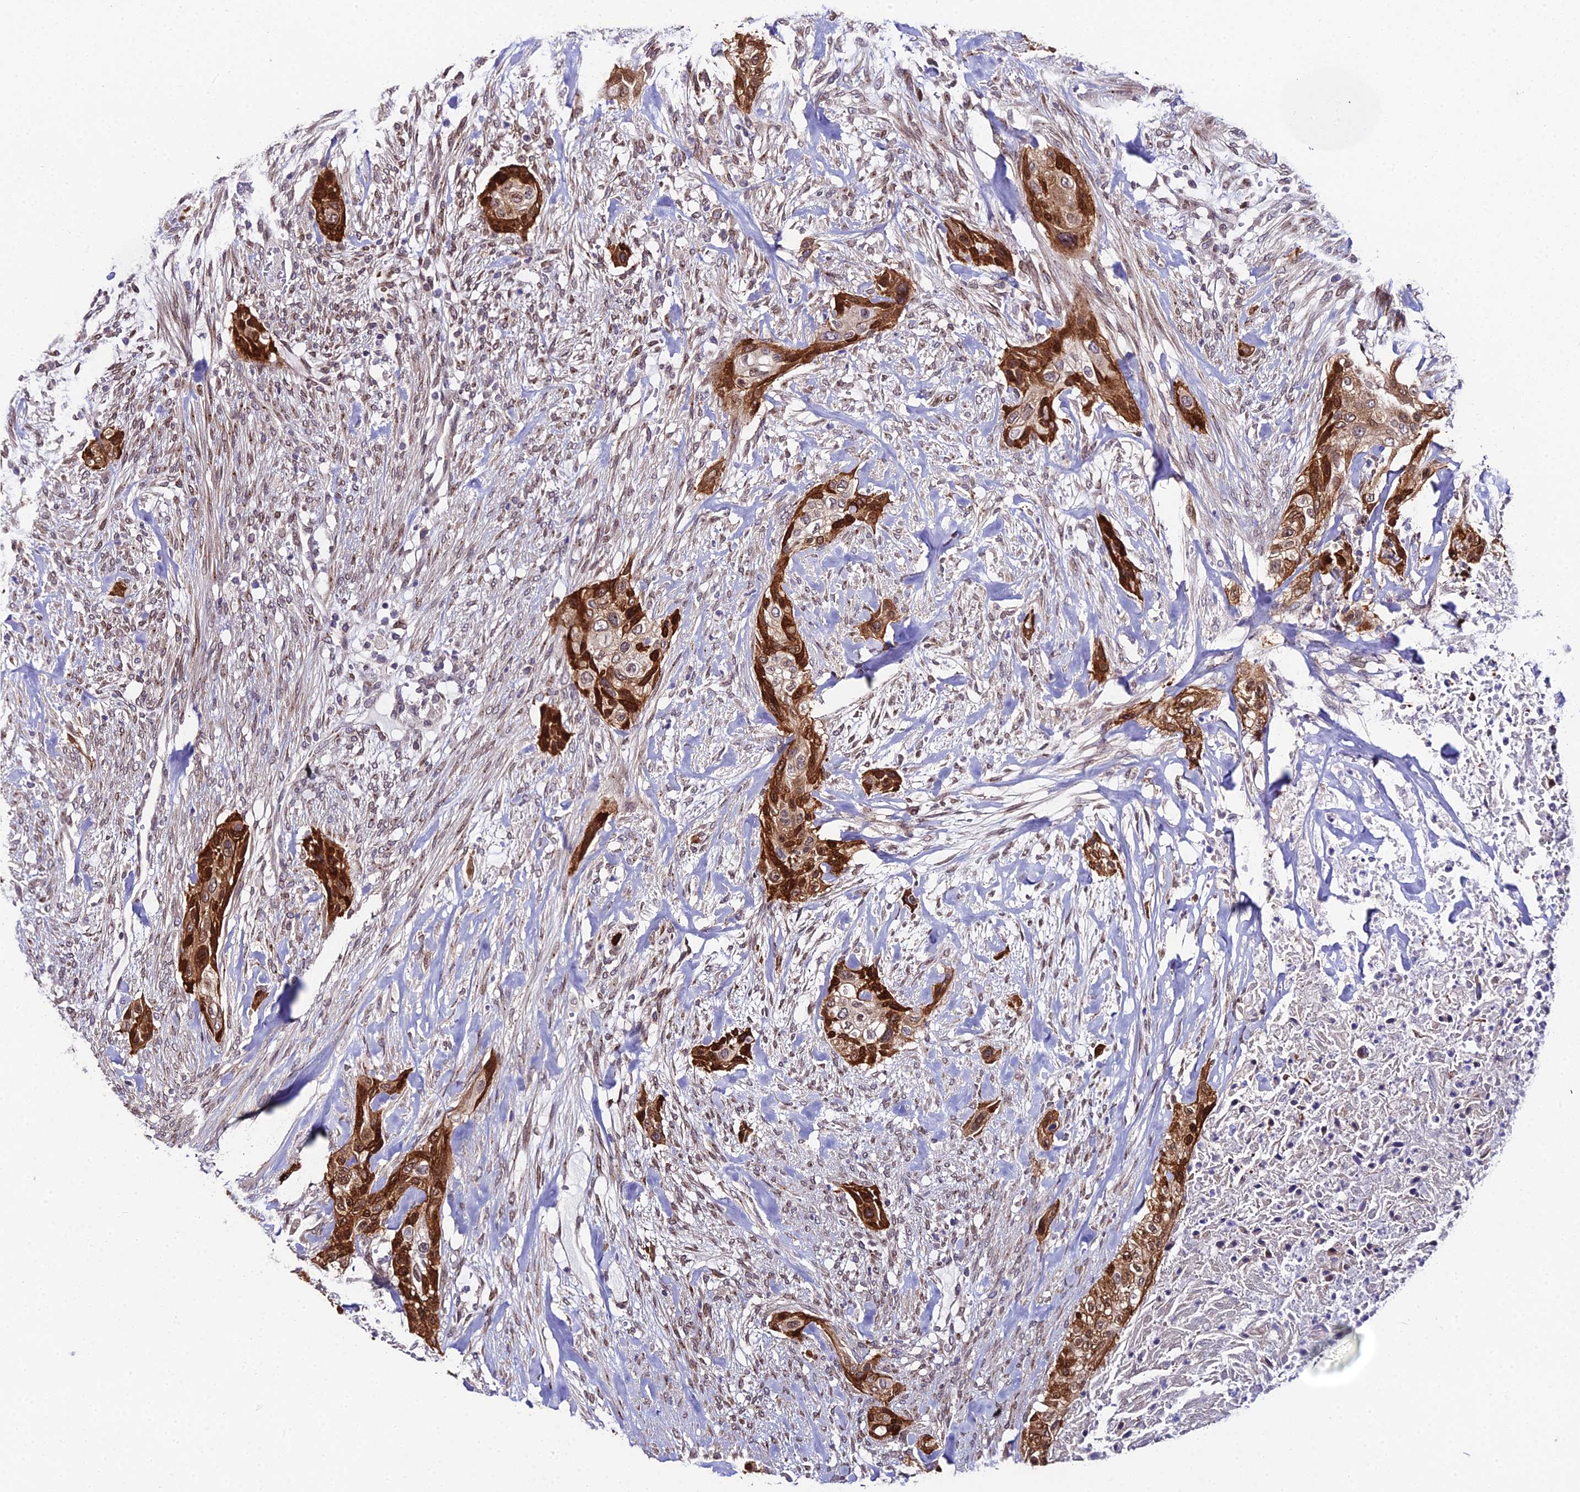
{"staining": {"intensity": "strong", "quantity": ">75%", "location": "cytoplasmic/membranous,nuclear"}, "tissue": "urothelial cancer", "cell_type": "Tumor cells", "image_type": "cancer", "snomed": [{"axis": "morphology", "description": "Urothelial carcinoma, High grade"}, {"axis": "topography", "description": "Urinary bladder"}], "caption": "Protein staining shows strong cytoplasmic/membranous and nuclear staining in about >75% of tumor cells in urothelial cancer. The staining was performed using DAB, with brown indicating positive protein expression. Nuclei are stained blue with hematoxylin.", "gene": "DDX19A", "patient": {"sex": "male", "age": 35}}